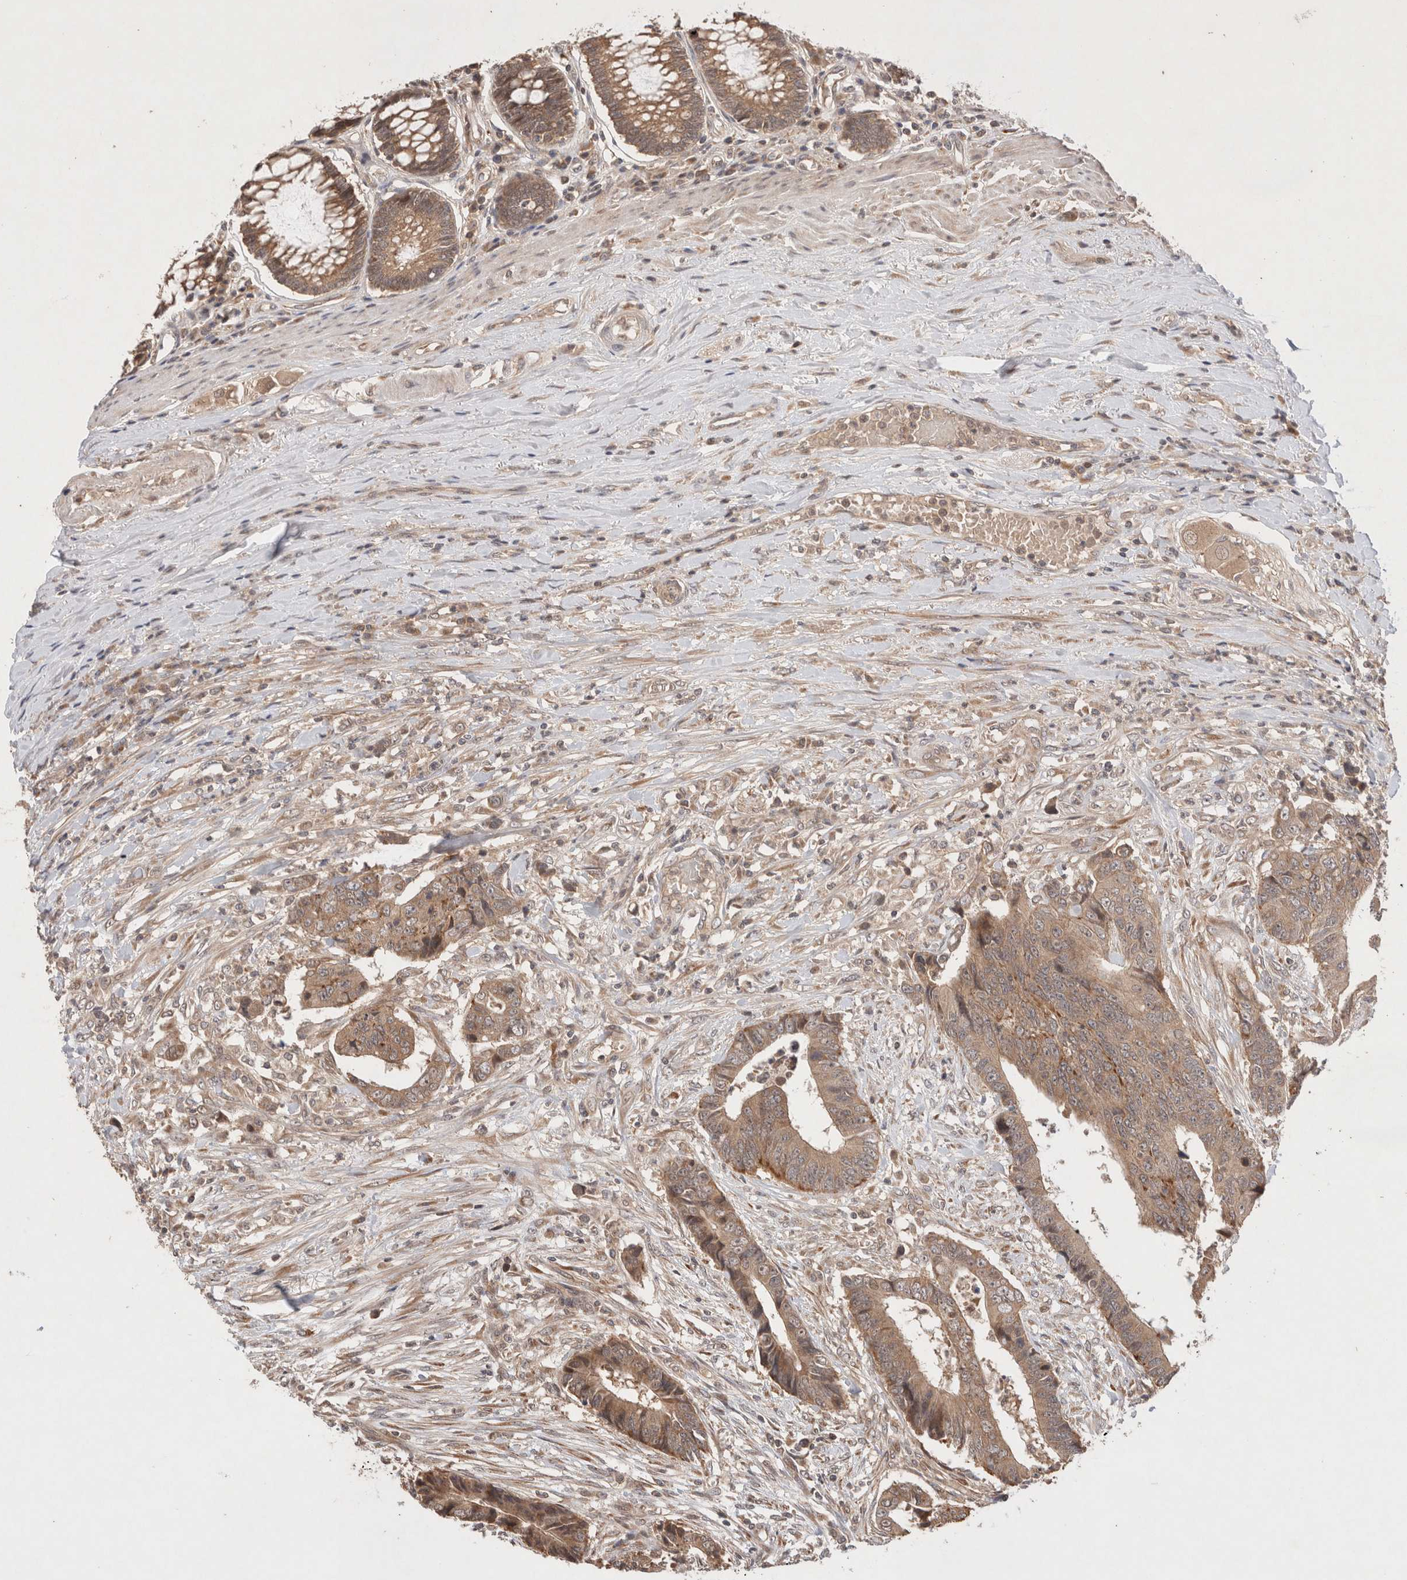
{"staining": {"intensity": "moderate", "quantity": ">75%", "location": "cytoplasmic/membranous"}, "tissue": "colorectal cancer", "cell_type": "Tumor cells", "image_type": "cancer", "snomed": [{"axis": "morphology", "description": "Adenocarcinoma, NOS"}, {"axis": "topography", "description": "Rectum"}], "caption": "Human colorectal cancer (adenocarcinoma) stained with a brown dye shows moderate cytoplasmic/membranous positive positivity in about >75% of tumor cells.", "gene": "KLHL20", "patient": {"sex": "male", "age": 84}}